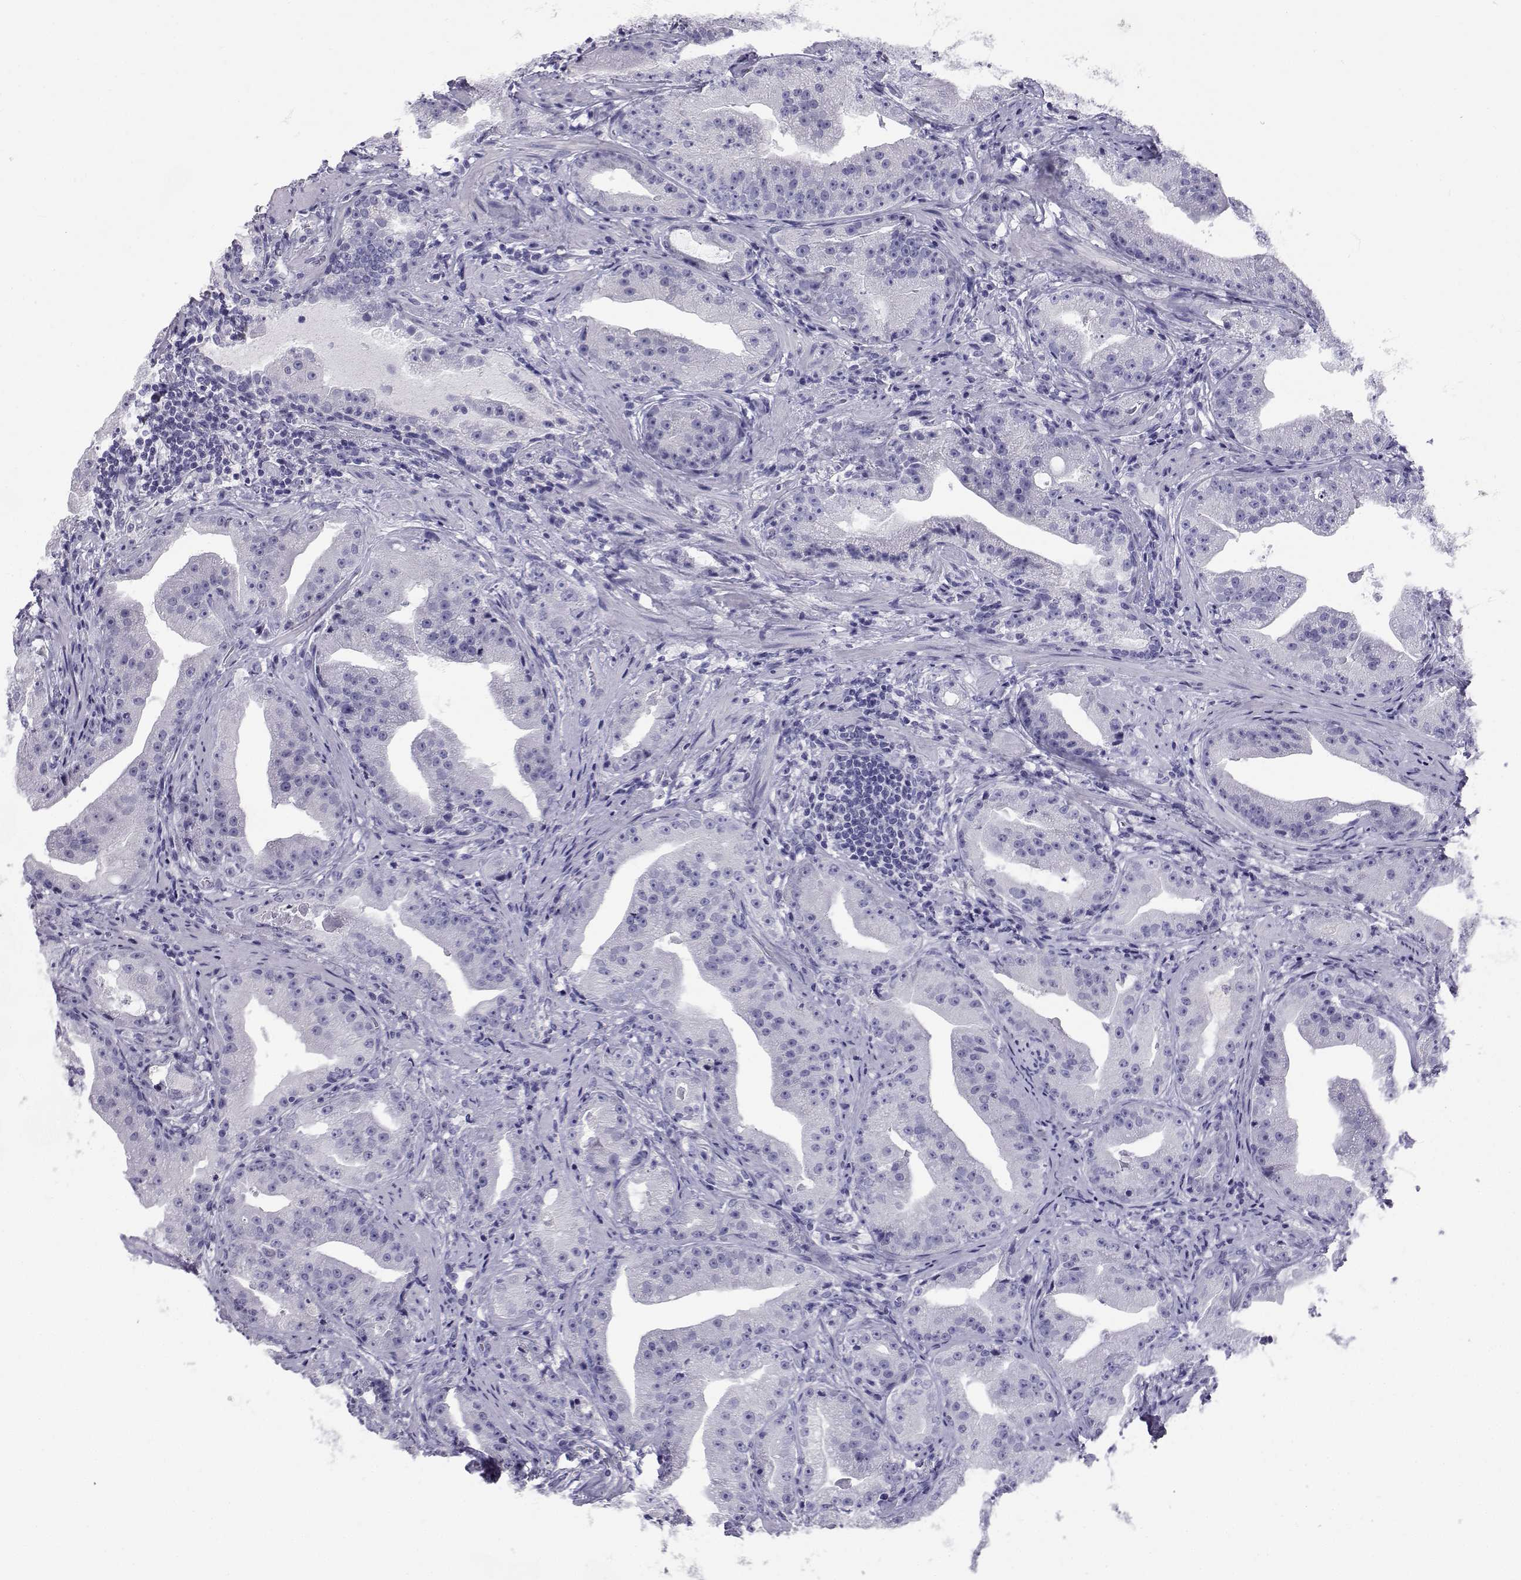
{"staining": {"intensity": "negative", "quantity": "none", "location": "none"}, "tissue": "prostate cancer", "cell_type": "Tumor cells", "image_type": "cancer", "snomed": [{"axis": "morphology", "description": "Adenocarcinoma, Low grade"}, {"axis": "topography", "description": "Prostate"}], "caption": "This is a histopathology image of immunohistochemistry staining of adenocarcinoma (low-grade) (prostate), which shows no positivity in tumor cells.", "gene": "SLC6A3", "patient": {"sex": "male", "age": 62}}